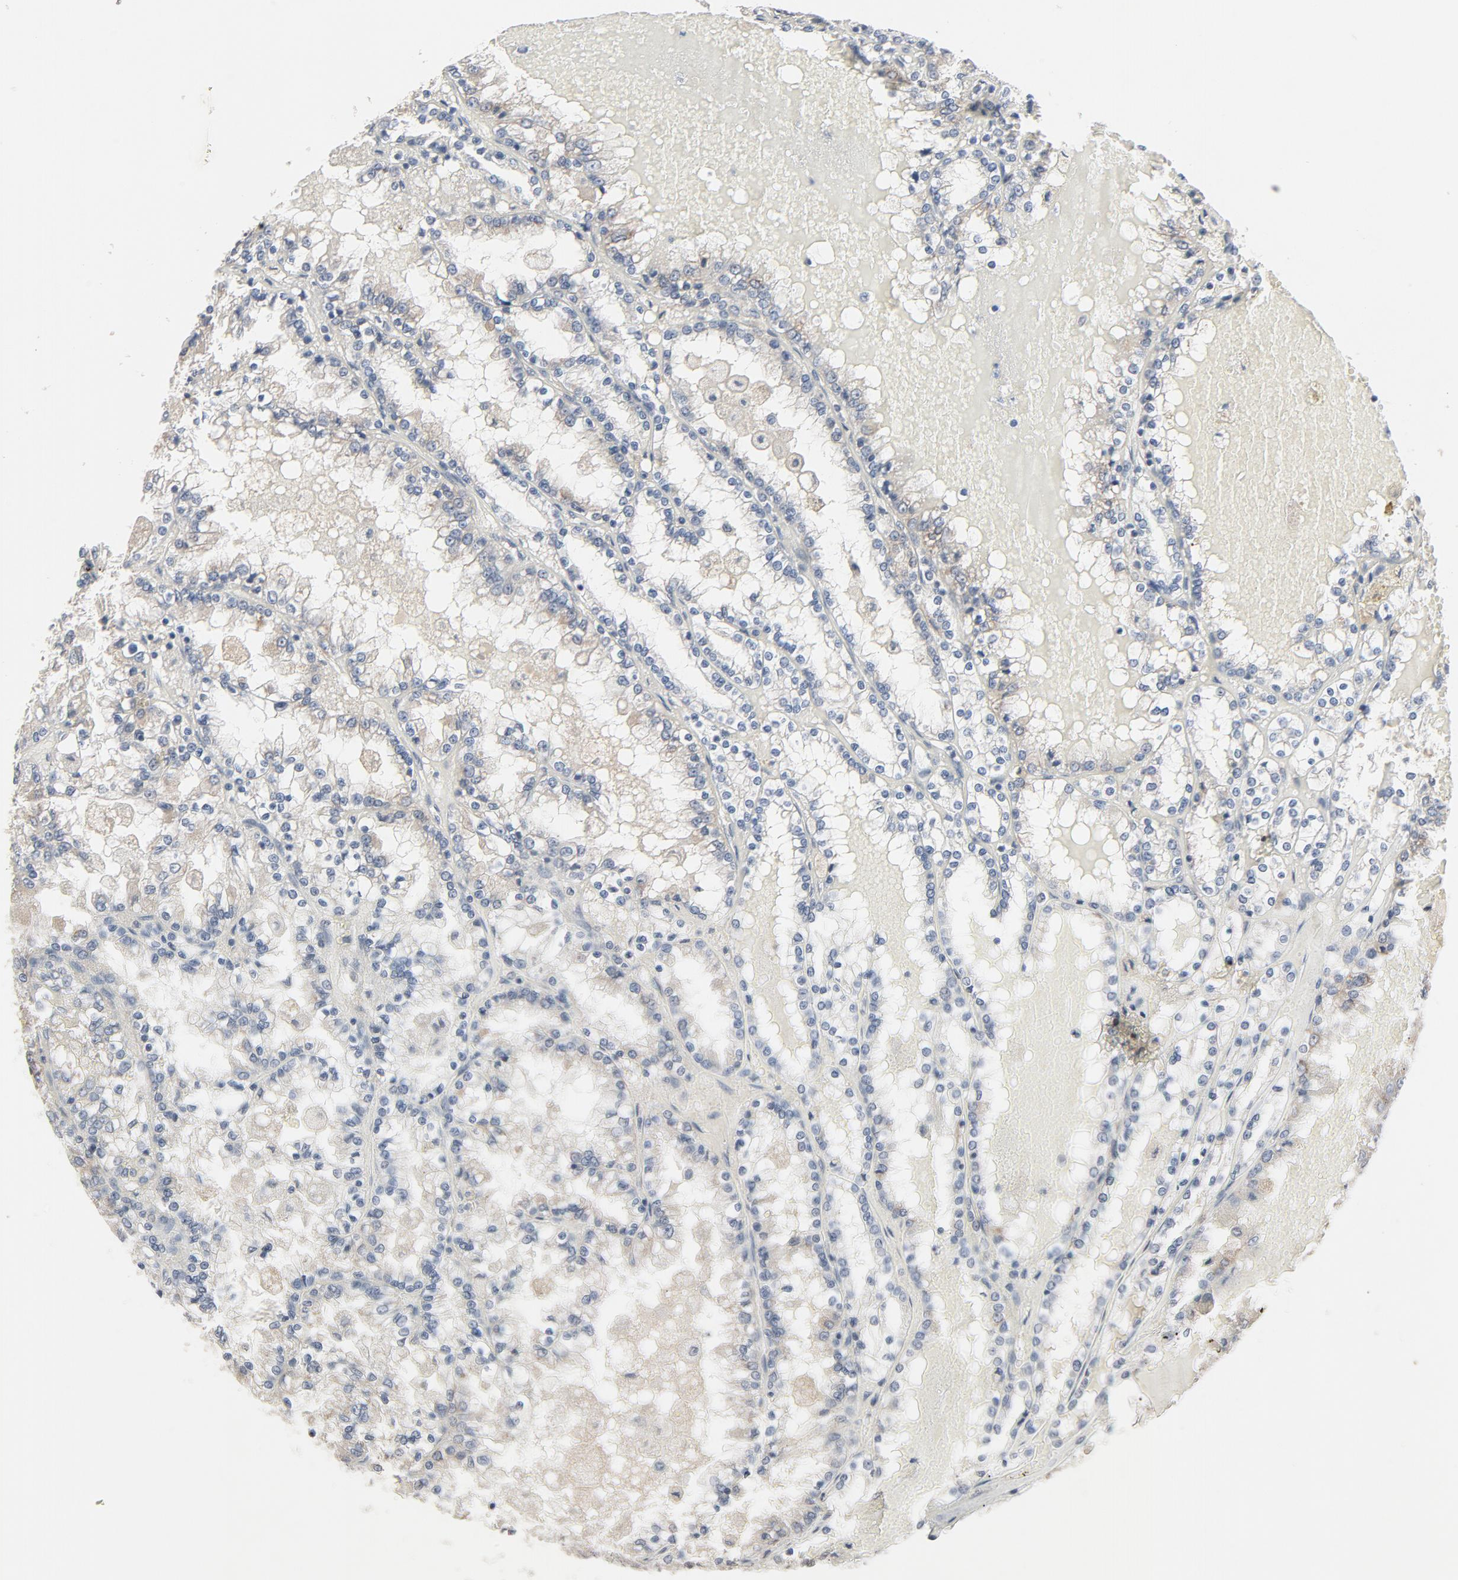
{"staining": {"intensity": "weak", "quantity": "<25%", "location": "cytoplasmic/membranous"}, "tissue": "renal cancer", "cell_type": "Tumor cells", "image_type": "cancer", "snomed": [{"axis": "morphology", "description": "Adenocarcinoma, NOS"}, {"axis": "topography", "description": "Kidney"}], "caption": "IHC histopathology image of neoplastic tissue: human renal cancer stained with DAB (3,3'-diaminobenzidine) exhibits no significant protein expression in tumor cells. (Immunohistochemistry (ihc), brightfield microscopy, high magnification).", "gene": "MT3", "patient": {"sex": "female", "age": 56}}